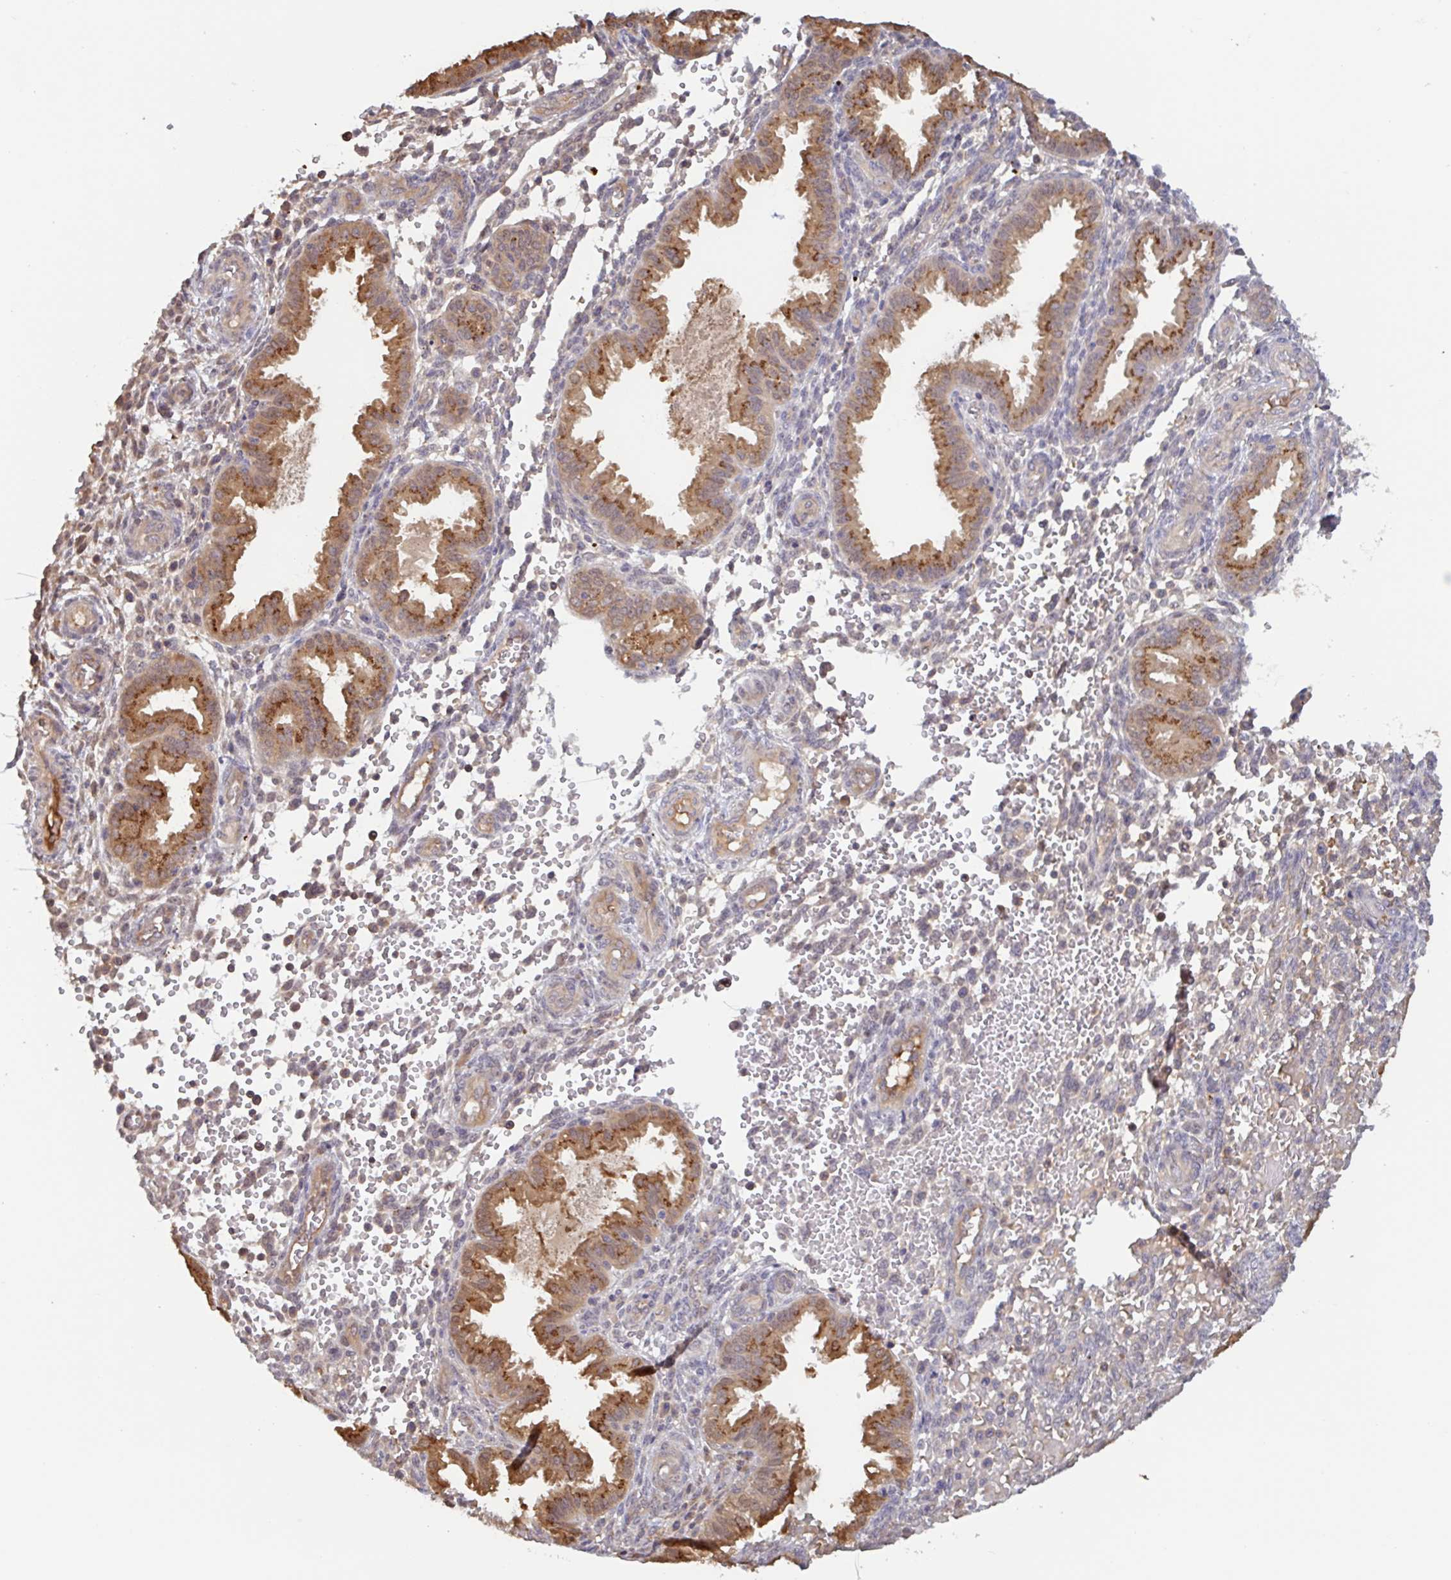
{"staining": {"intensity": "negative", "quantity": "none", "location": "none"}, "tissue": "endometrium", "cell_type": "Cells in endometrial stroma", "image_type": "normal", "snomed": [{"axis": "morphology", "description": "Normal tissue, NOS"}, {"axis": "topography", "description": "Endometrium"}], "caption": "High magnification brightfield microscopy of normal endometrium stained with DAB (brown) and counterstained with hematoxylin (blue): cells in endometrial stroma show no significant positivity.", "gene": "OTOP2", "patient": {"sex": "female", "age": 33}}